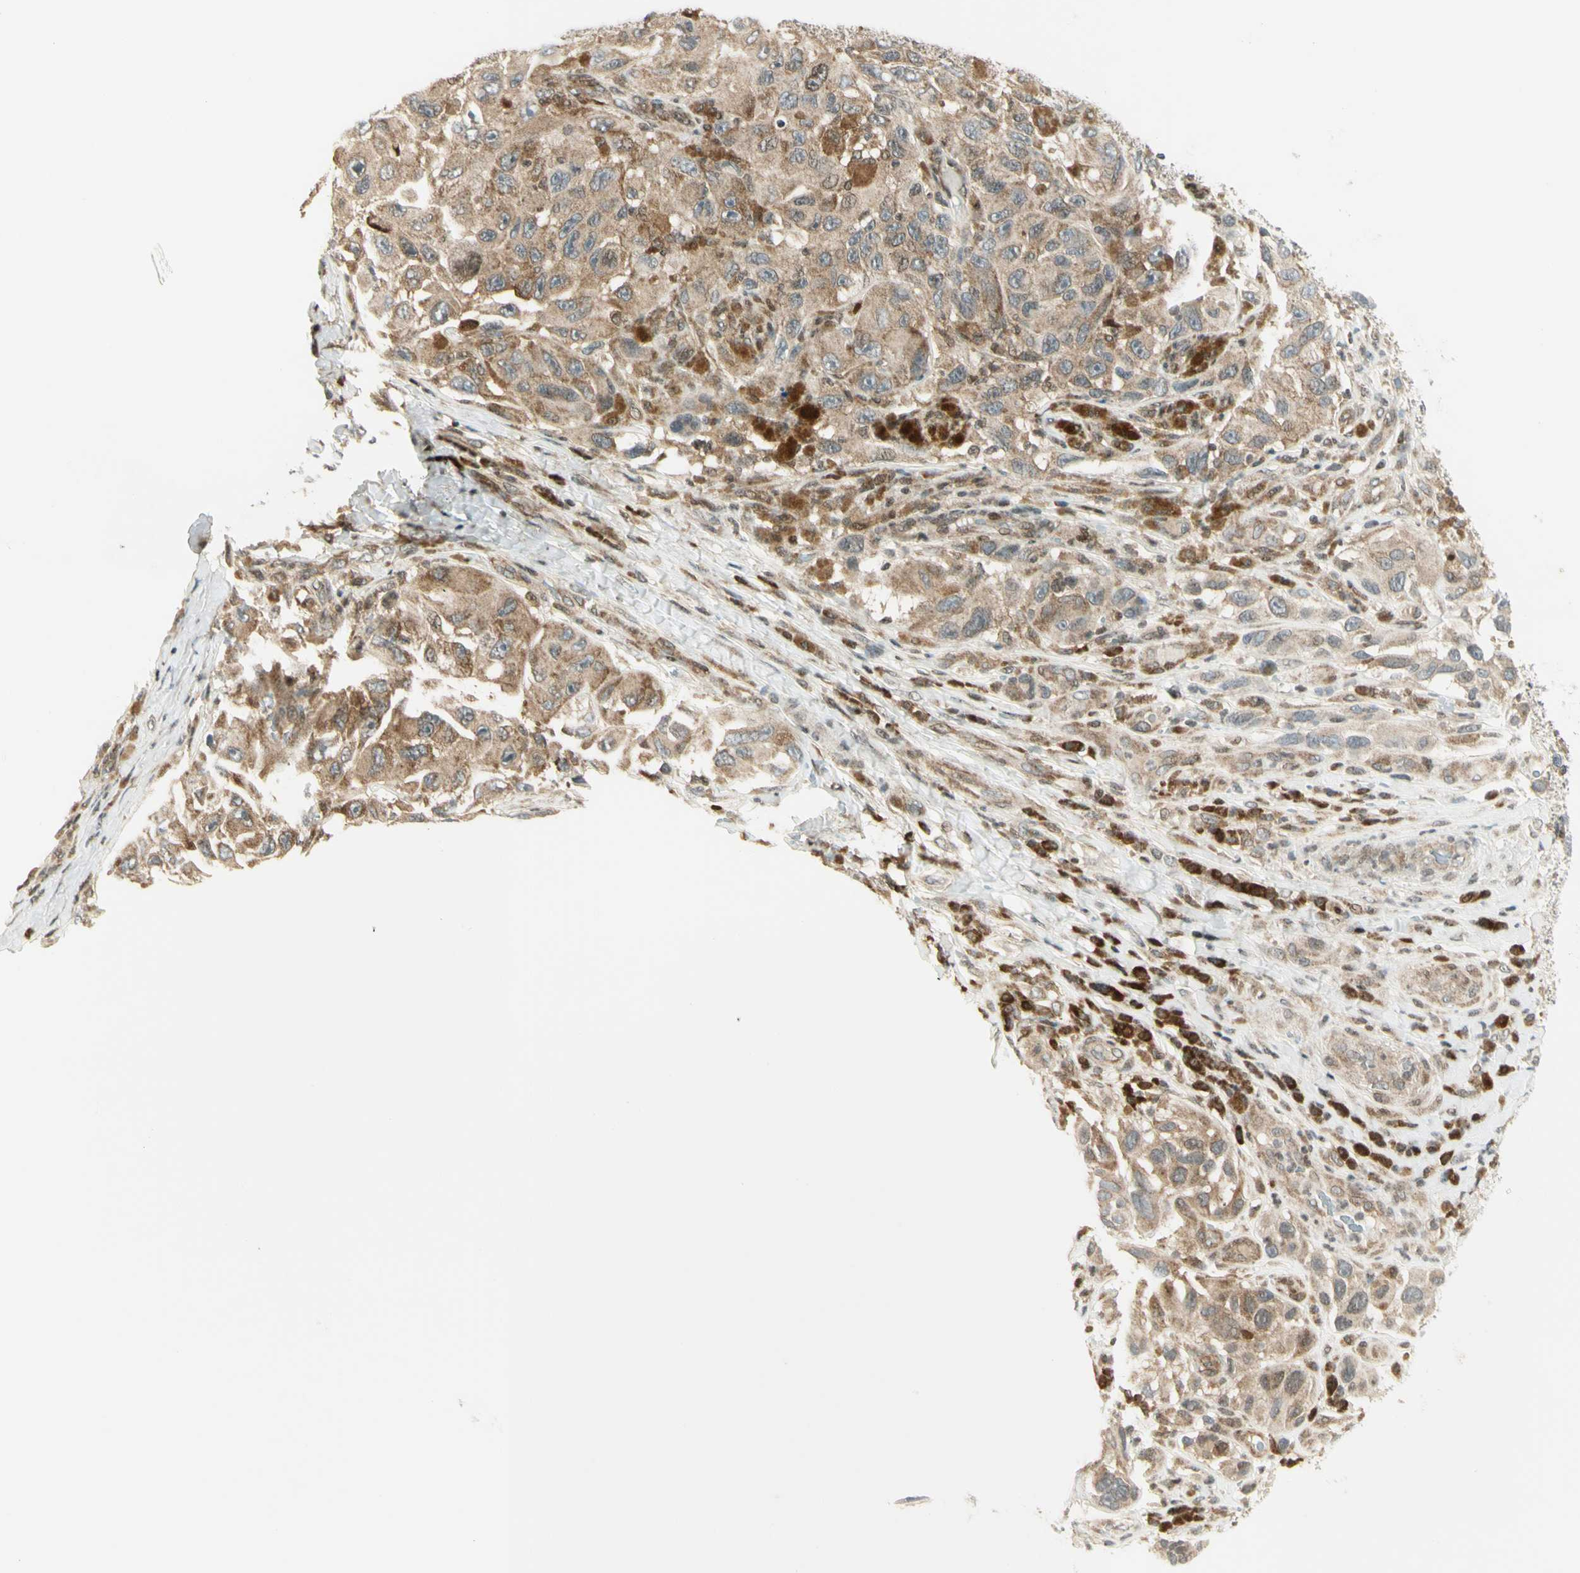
{"staining": {"intensity": "weak", "quantity": ">75%", "location": "cytoplasmic/membranous"}, "tissue": "melanoma", "cell_type": "Tumor cells", "image_type": "cancer", "snomed": [{"axis": "morphology", "description": "Malignant melanoma, NOS"}, {"axis": "topography", "description": "Skin"}], "caption": "An image showing weak cytoplasmic/membranous positivity in about >75% of tumor cells in malignant melanoma, as visualized by brown immunohistochemical staining.", "gene": "TPT1", "patient": {"sex": "female", "age": 73}}